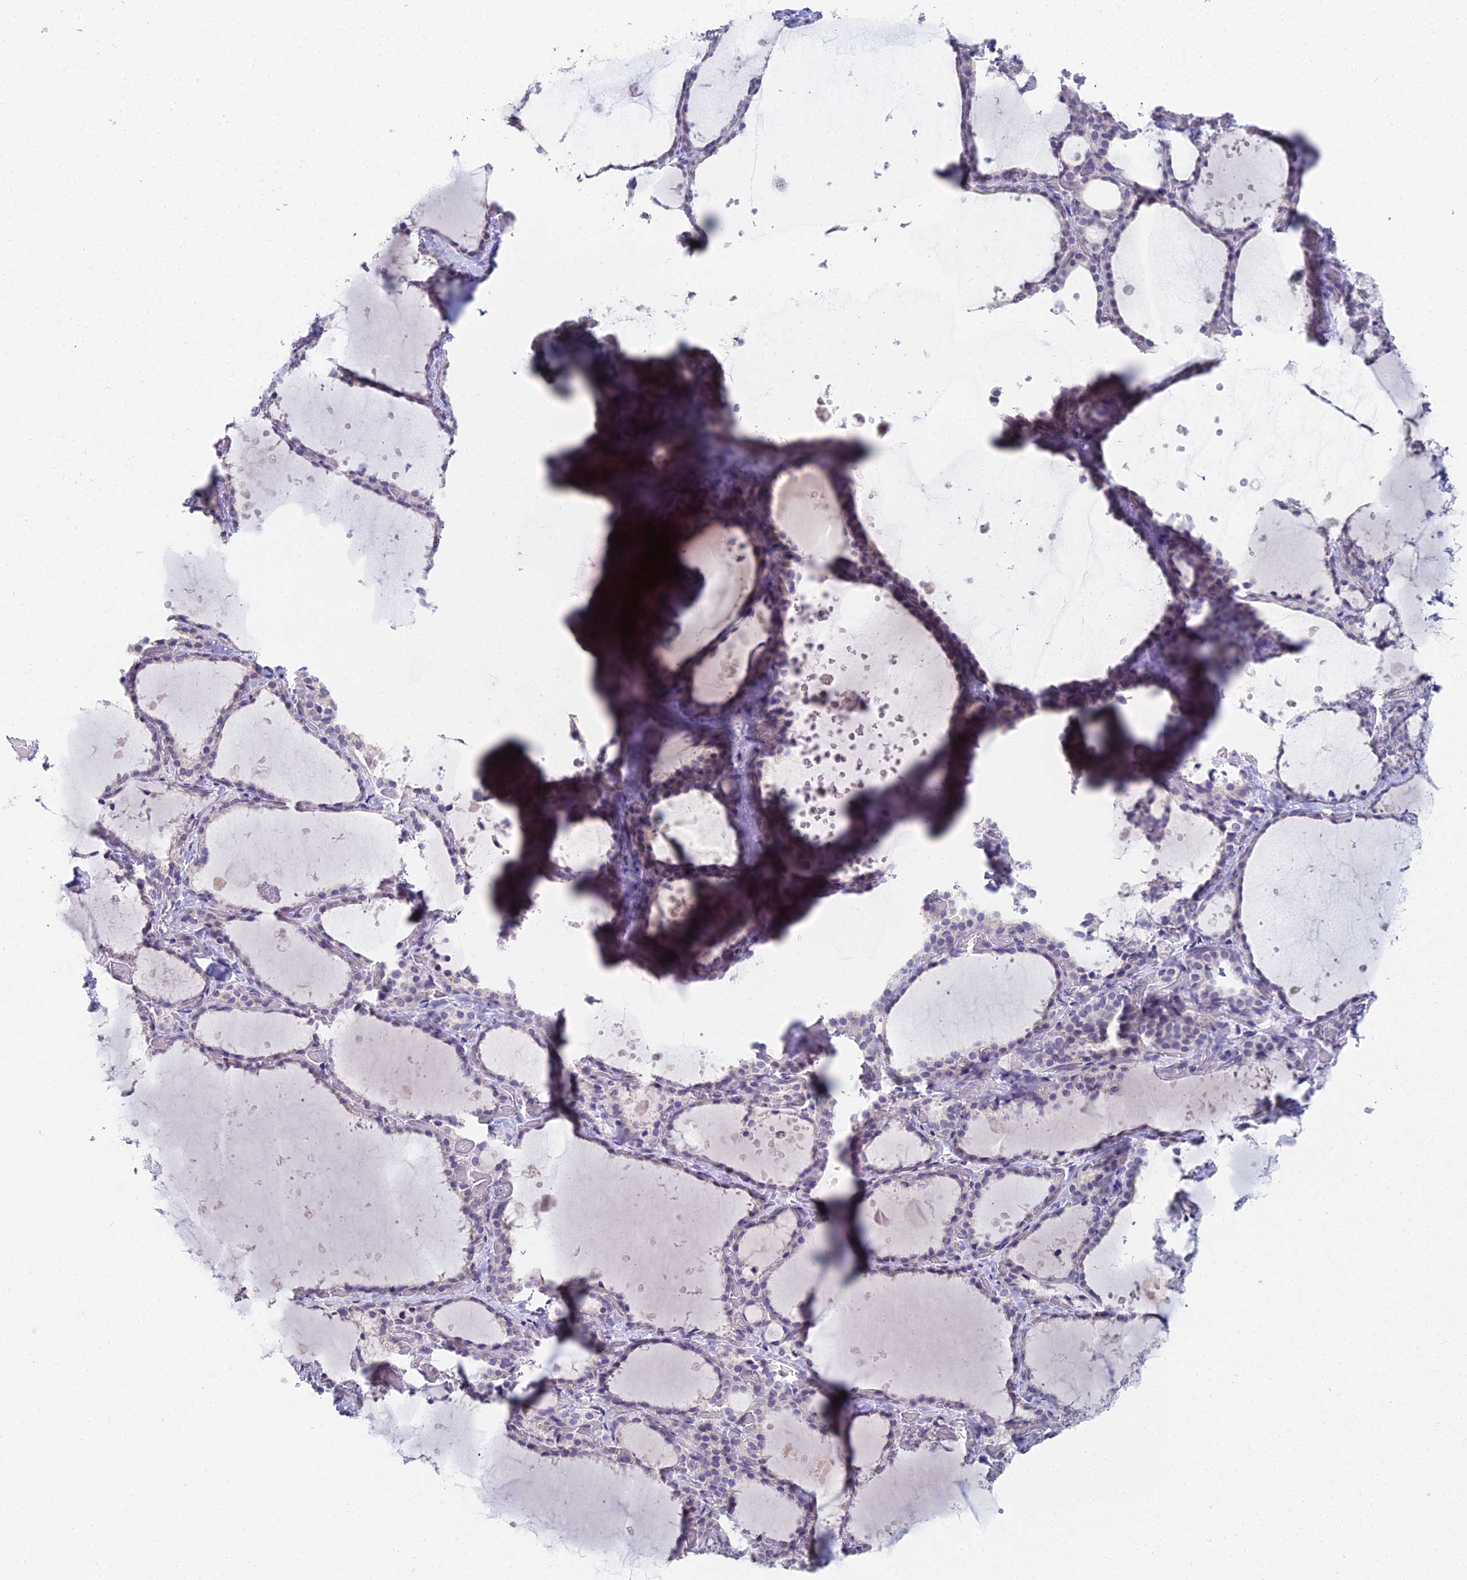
{"staining": {"intensity": "negative", "quantity": "none", "location": "none"}, "tissue": "thyroid gland", "cell_type": "Glandular cells", "image_type": "normal", "snomed": [{"axis": "morphology", "description": "Normal tissue, NOS"}, {"axis": "topography", "description": "Thyroid gland"}], "caption": "A high-resolution image shows immunohistochemistry (IHC) staining of normal thyroid gland, which demonstrates no significant expression in glandular cells.", "gene": "PRR22", "patient": {"sex": "female", "age": 44}}